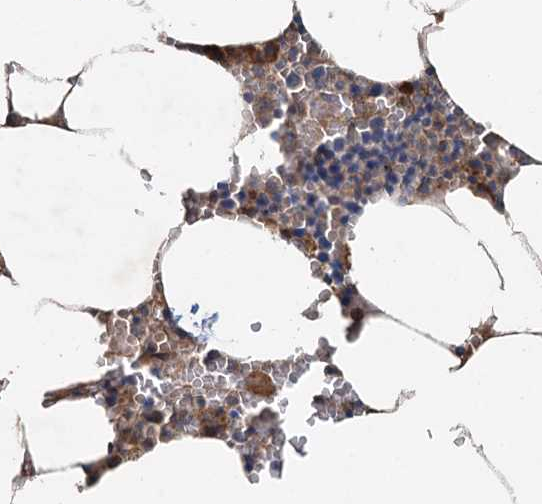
{"staining": {"intensity": "weak", "quantity": "25%-75%", "location": "cytoplasmic/membranous"}, "tissue": "bone marrow", "cell_type": "Hematopoietic cells", "image_type": "normal", "snomed": [{"axis": "morphology", "description": "Normal tissue, NOS"}, {"axis": "topography", "description": "Bone marrow"}], "caption": "Human bone marrow stained for a protein (brown) reveals weak cytoplasmic/membranous positive positivity in approximately 25%-75% of hematopoietic cells.", "gene": "HYI", "patient": {"sex": "male", "age": 70}}